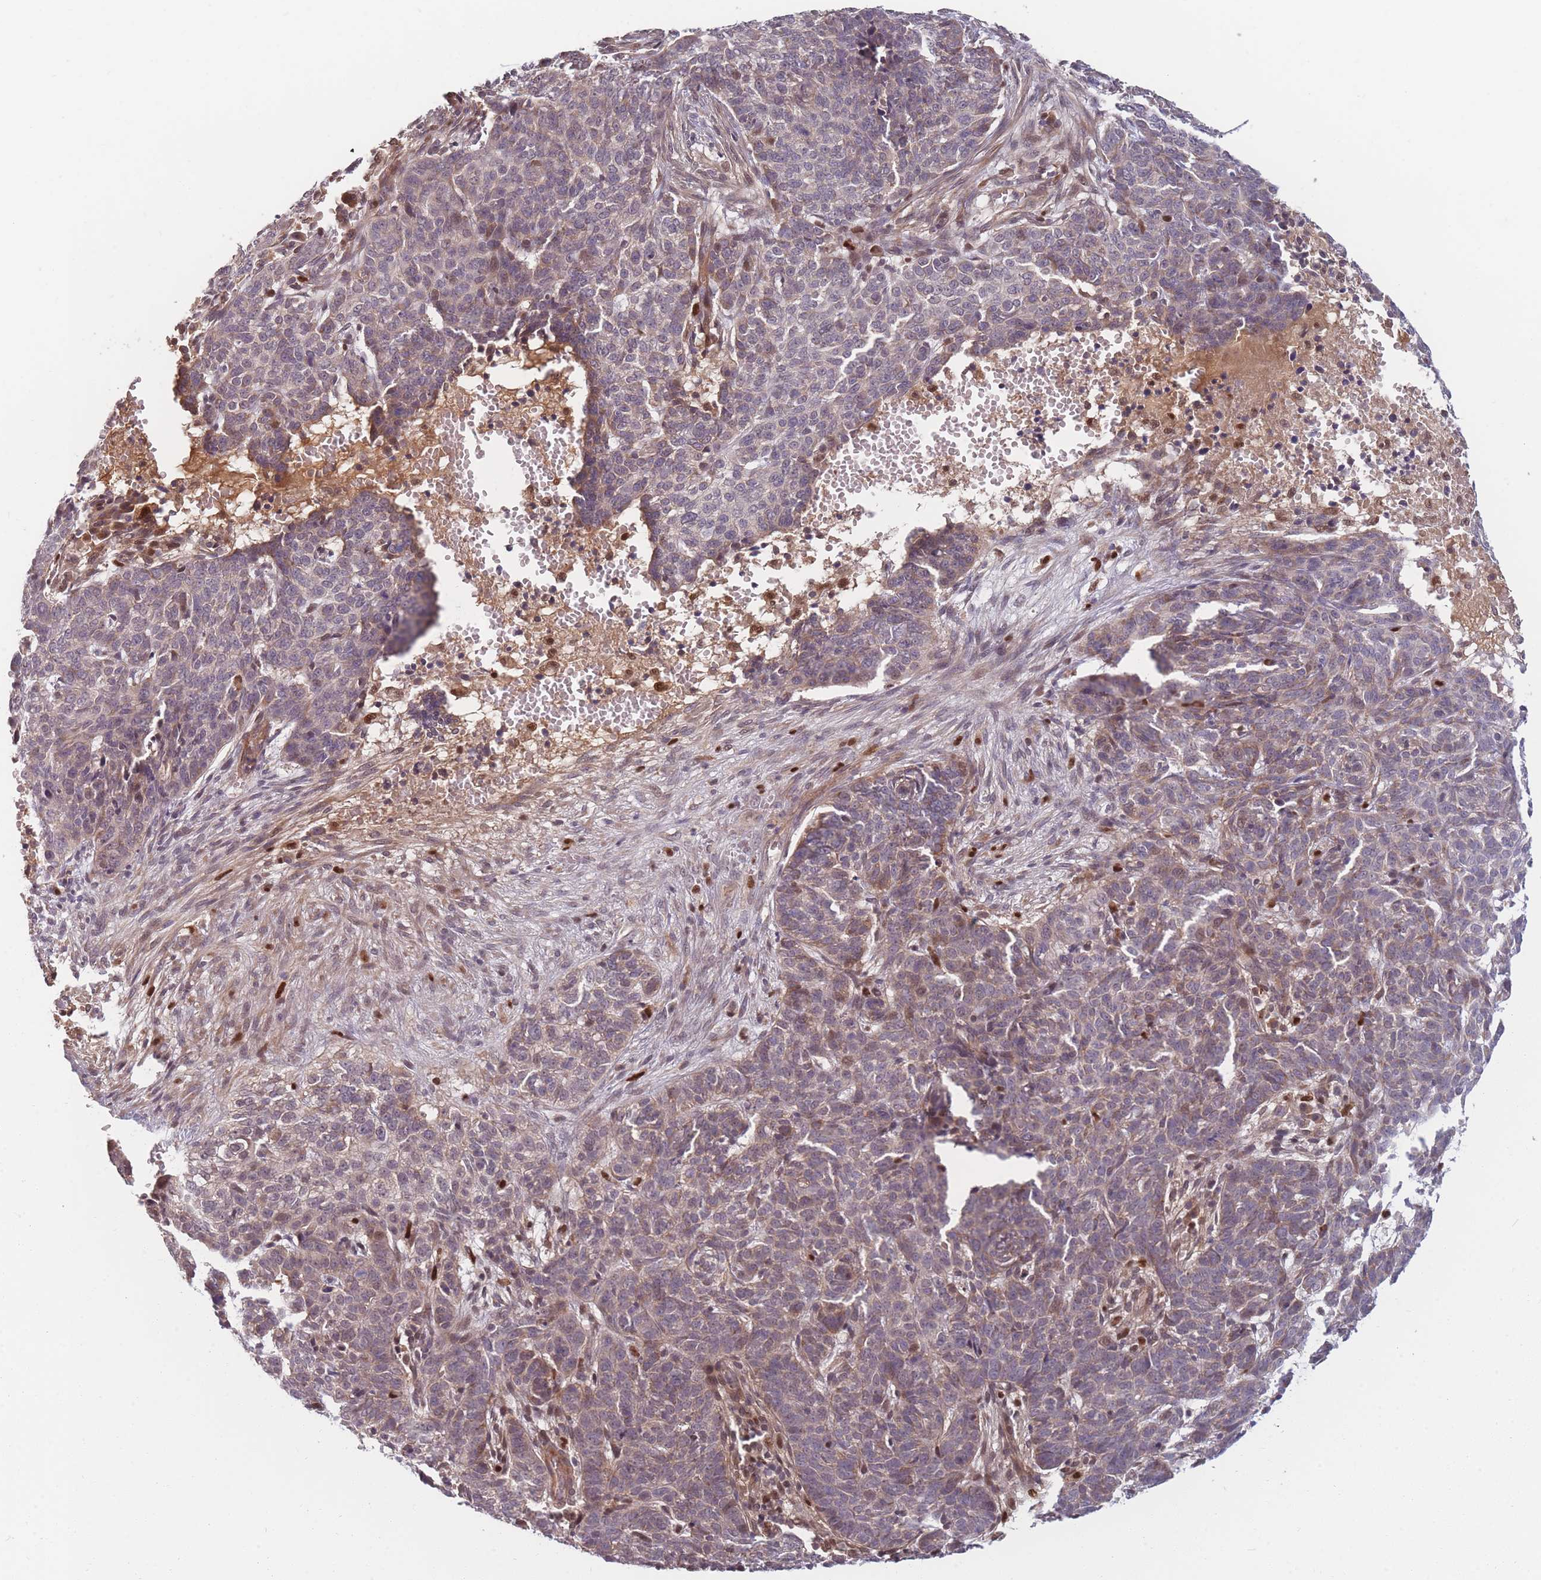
{"staining": {"intensity": "weak", "quantity": "25%-75%", "location": "cytoplasmic/membranous"}, "tissue": "skin cancer", "cell_type": "Tumor cells", "image_type": "cancer", "snomed": [{"axis": "morphology", "description": "Basal cell carcinoma"}, {"axis": "topography", "description": "Skin"}], "caption": "There is low levels of weak cytoplasmic/membranous positivity in tumor cells of basal cell carcinoma (skin), as demonstrated by immunohistochemical staining (brown color).", "gene": "FAM153A", "patient": {"sex": "male", "age": 85}}